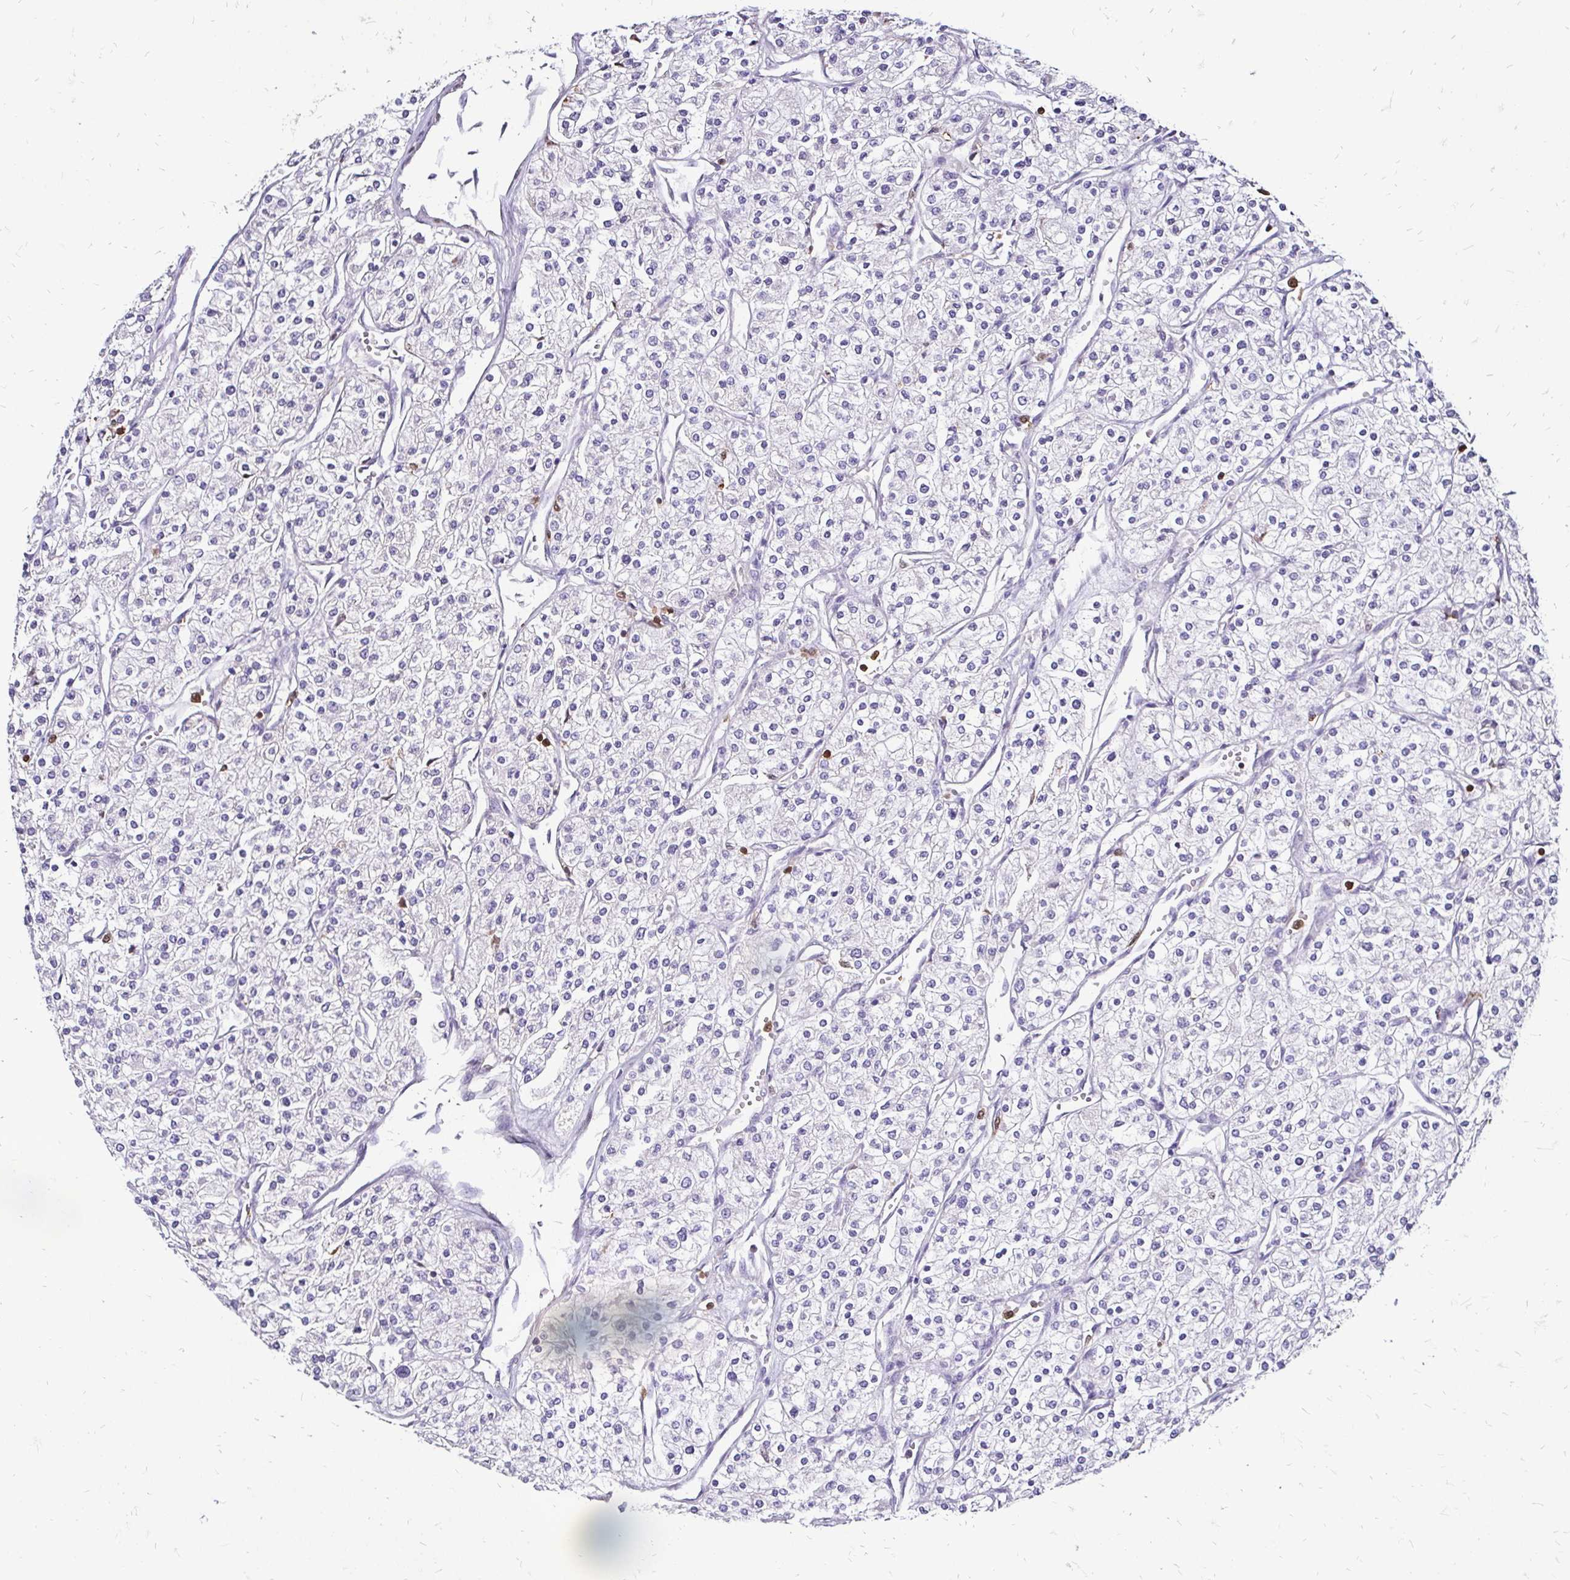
{"staining": {"intensity": "negative", "quantity": "none", "location": "none"}, "tissue": "renal cancer", "cell_type": "Tumor cells", "image_type": "cancer", "snomed": [{"axis": "morphology", "description": "Adenocarcinoma, NOS"}, {"axis": "topography", "description": "Kidney"}], "caption": "High magnification brightfield microscopy of adenocarcinoma (renal) stained with DAB (3,3'-diaminobenzidine) (brown) and counterstained with hematoxylin (blue): tumor cells show no significant expression.", "gene": "ZFP1", "patient": {"sex": "male", "age": 80}}